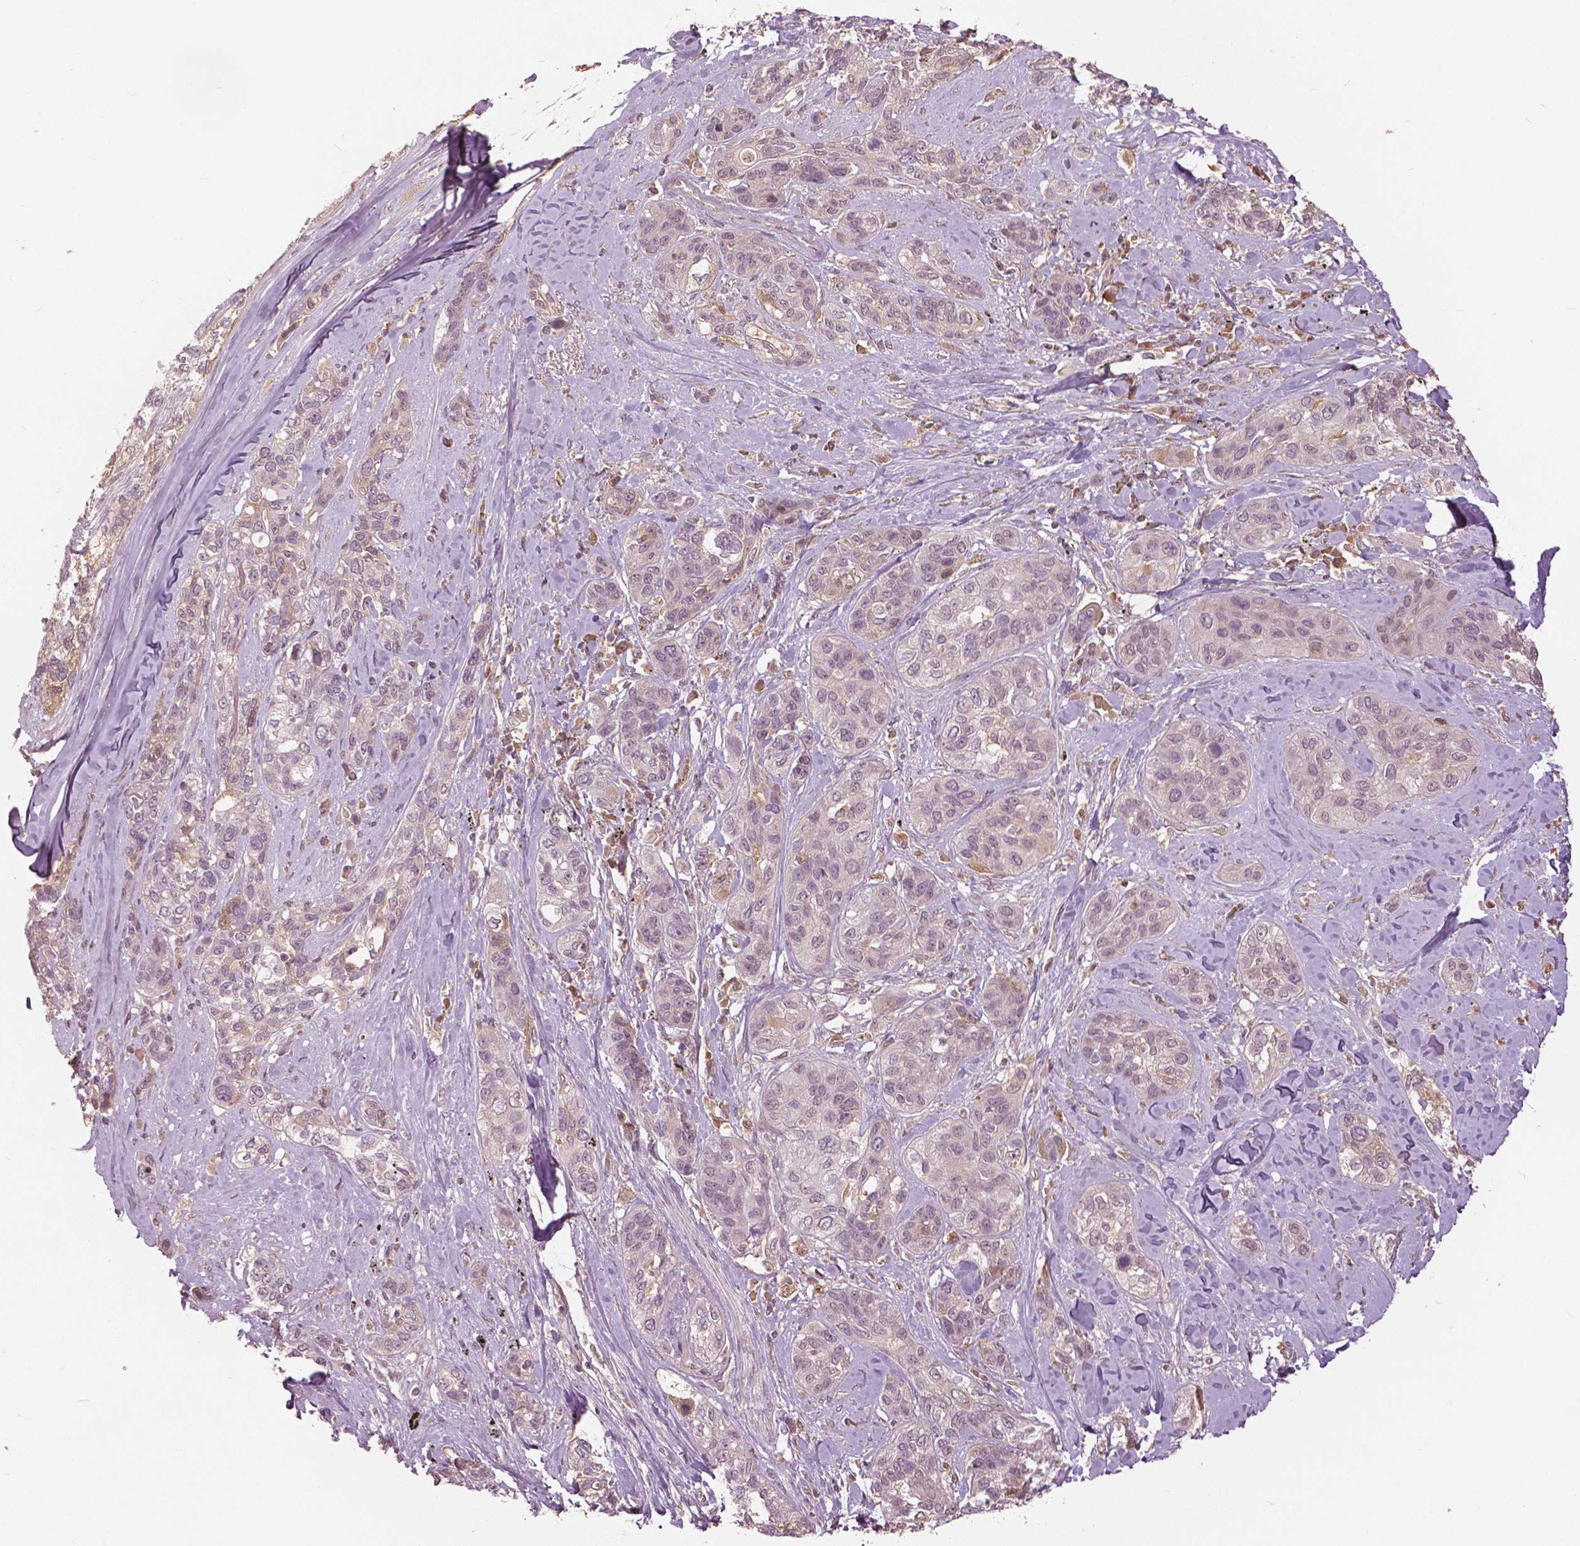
{"staining": {"intensity": "weak", "quantity": "<25%", "location": "nuclear"}, "tissue": "lung cancer", "cell_type": "Tumor cells", "image_type": "cancer", "snomed": [{"axis": "morphology", "description": "Squamous cell carcinoma, NOS"}, {"axis": "topography", "description": "Lung"}], "caption": "IHC of lung squamous cell carcinoma shows no staining in tumor cells. (Stains: DAB immunohistochemistry with hematoxylin counter stain, Microscopy: brightfield microscopy at high magnification).", "gene": "ANGPTL4", "patient": {"sex": "female", "age": 70}}